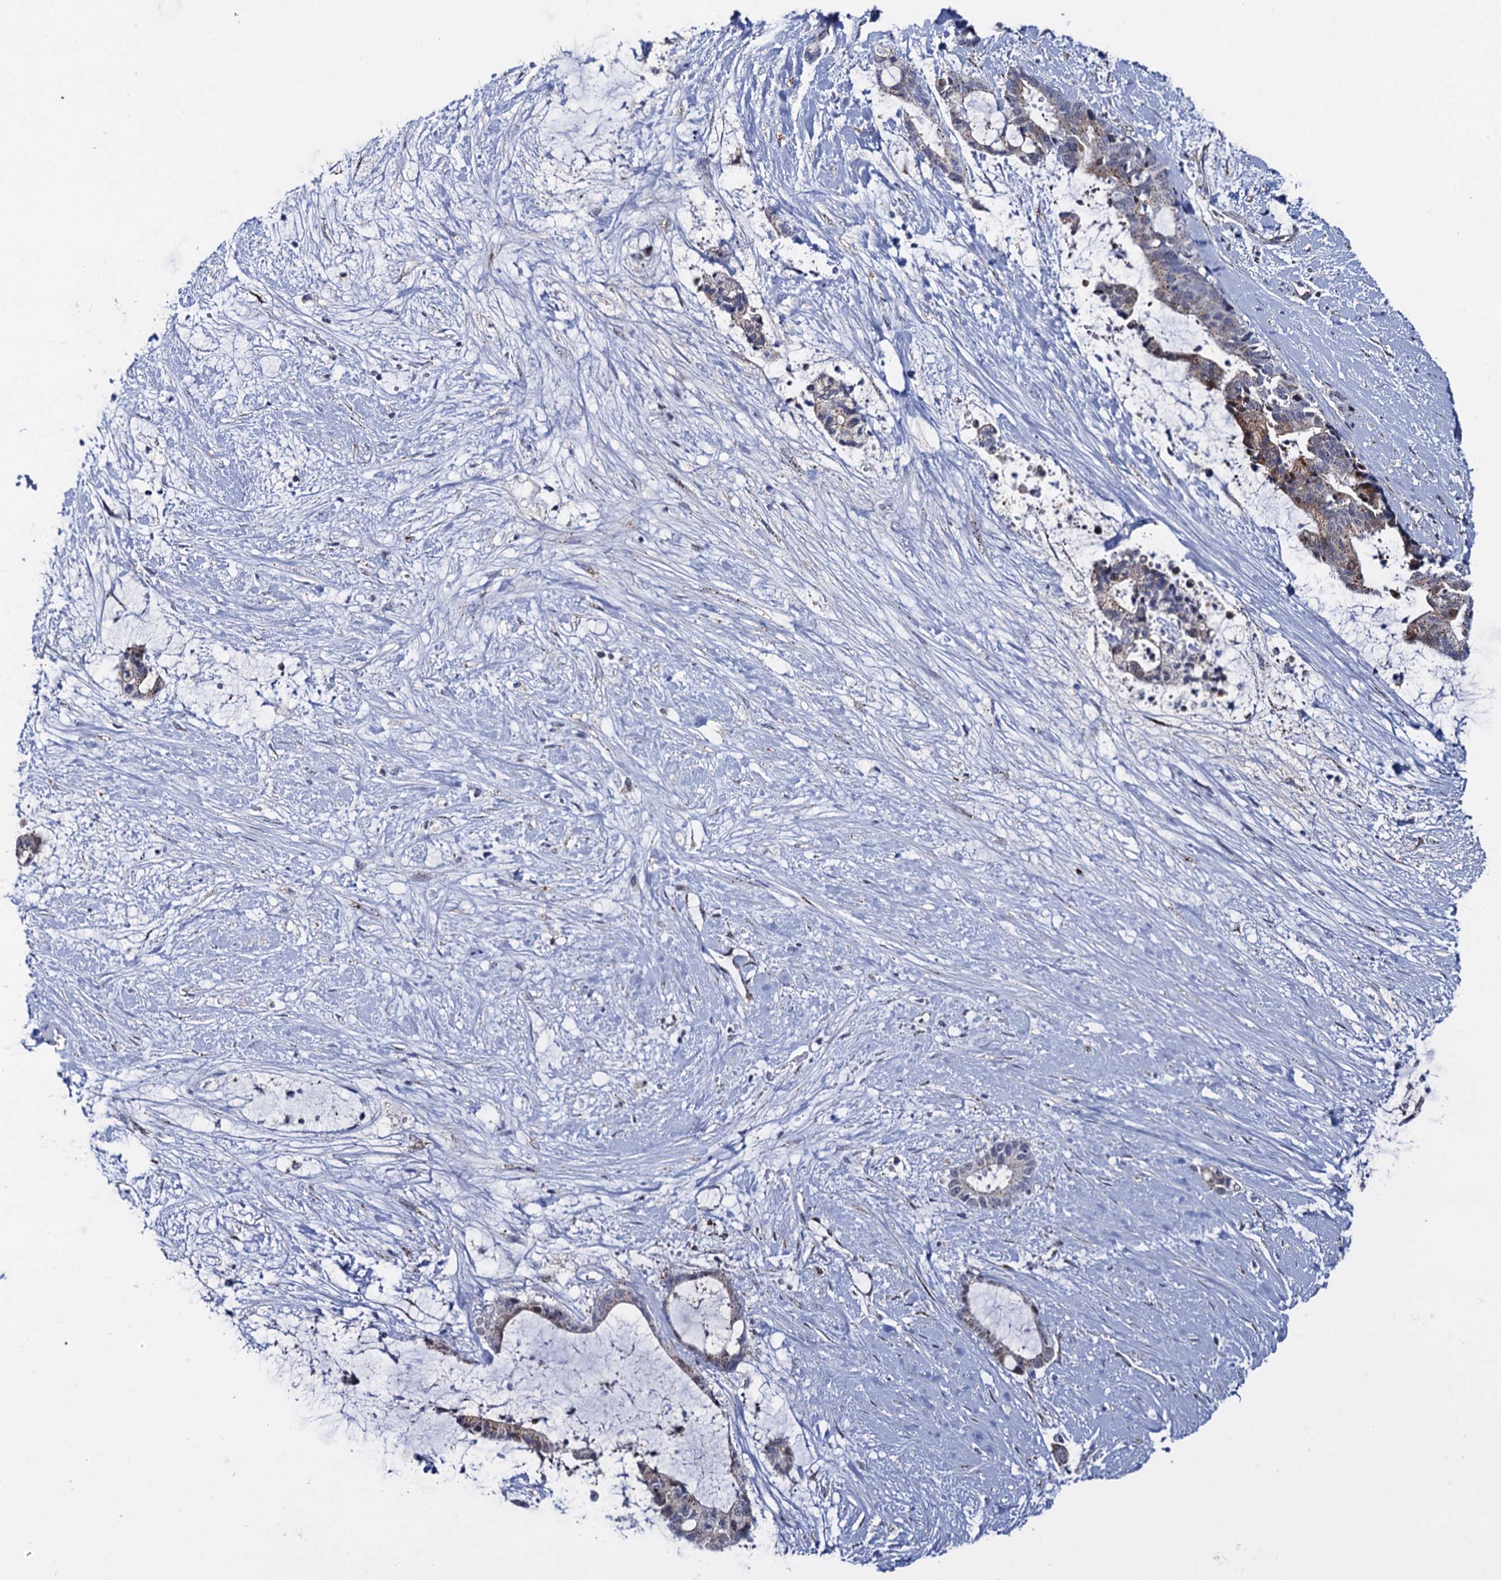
{"staining": {"intensity": "weak", "quantity": "25%-75%", "location": "cytoplasmic/membranous"}, "tissue": "liver cancer", "cell_type": "Tumor cells", "image_type": "cancer", "snomed": [{"axis": "morphology", "description": "Normal tissue, NOS"}, {"axis": "morphology", "description": "Cholangiocarcinoma"}, {"axis": "topography", "description": "Liver"}, {"axis": "topography", "description": "Peripheral nerve tissue"}], "caption": "Immunohistochemical staining of cholangiocarcinoma (liver) reveals low levels of weak cytoplasmic/membranous protein staining in about 25%-75% of tumor cells. The staining is performed using DAB (3,3'-diaminobenzidine) brown chromogen to label protein expression. The nuclei are counter-stained blue using hematoxylin.", "gene": "THAP2", "patient": {"sex": "female", "age": 73}}